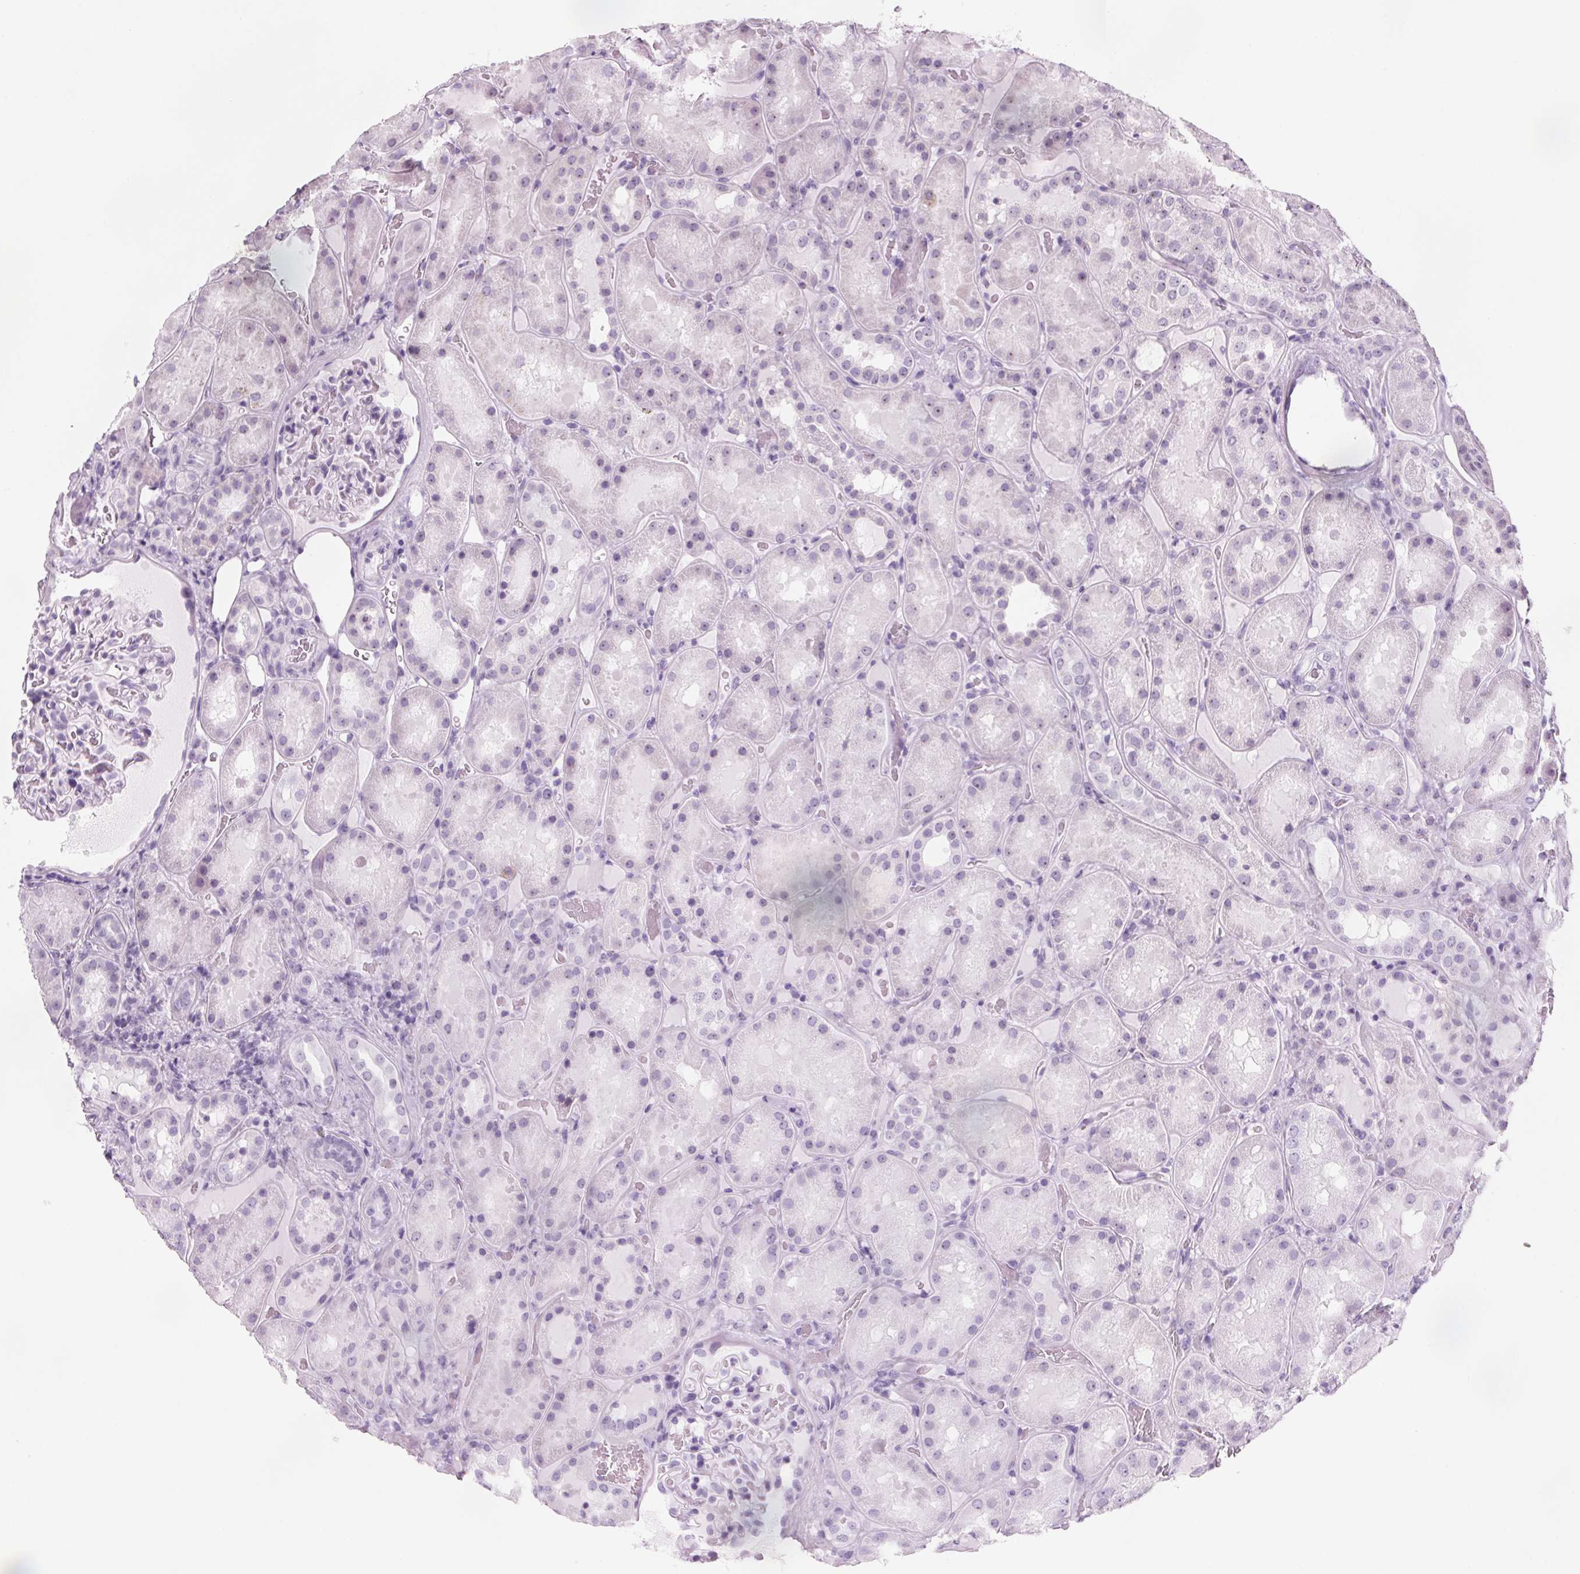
{"staining": {"intensity": "weak", "quantity": "<25%", "location": "nuclear"}, "tissue": "kidney", "cell_type": "Cells in glomeruli", "image_type": "normal", "snomed": [{"axis": "morphology", "description": "Normal tissue, NOS"}, {"axis": "topography", "description": "Kidney"}], "caption": "This is an immunohistochemistry photomicrograph of unremarkable human kidney. There is no positivity in cells in glomeruli.", "gene": "DNTTIP2", "patient": {"sex": "male", "age": 73}}